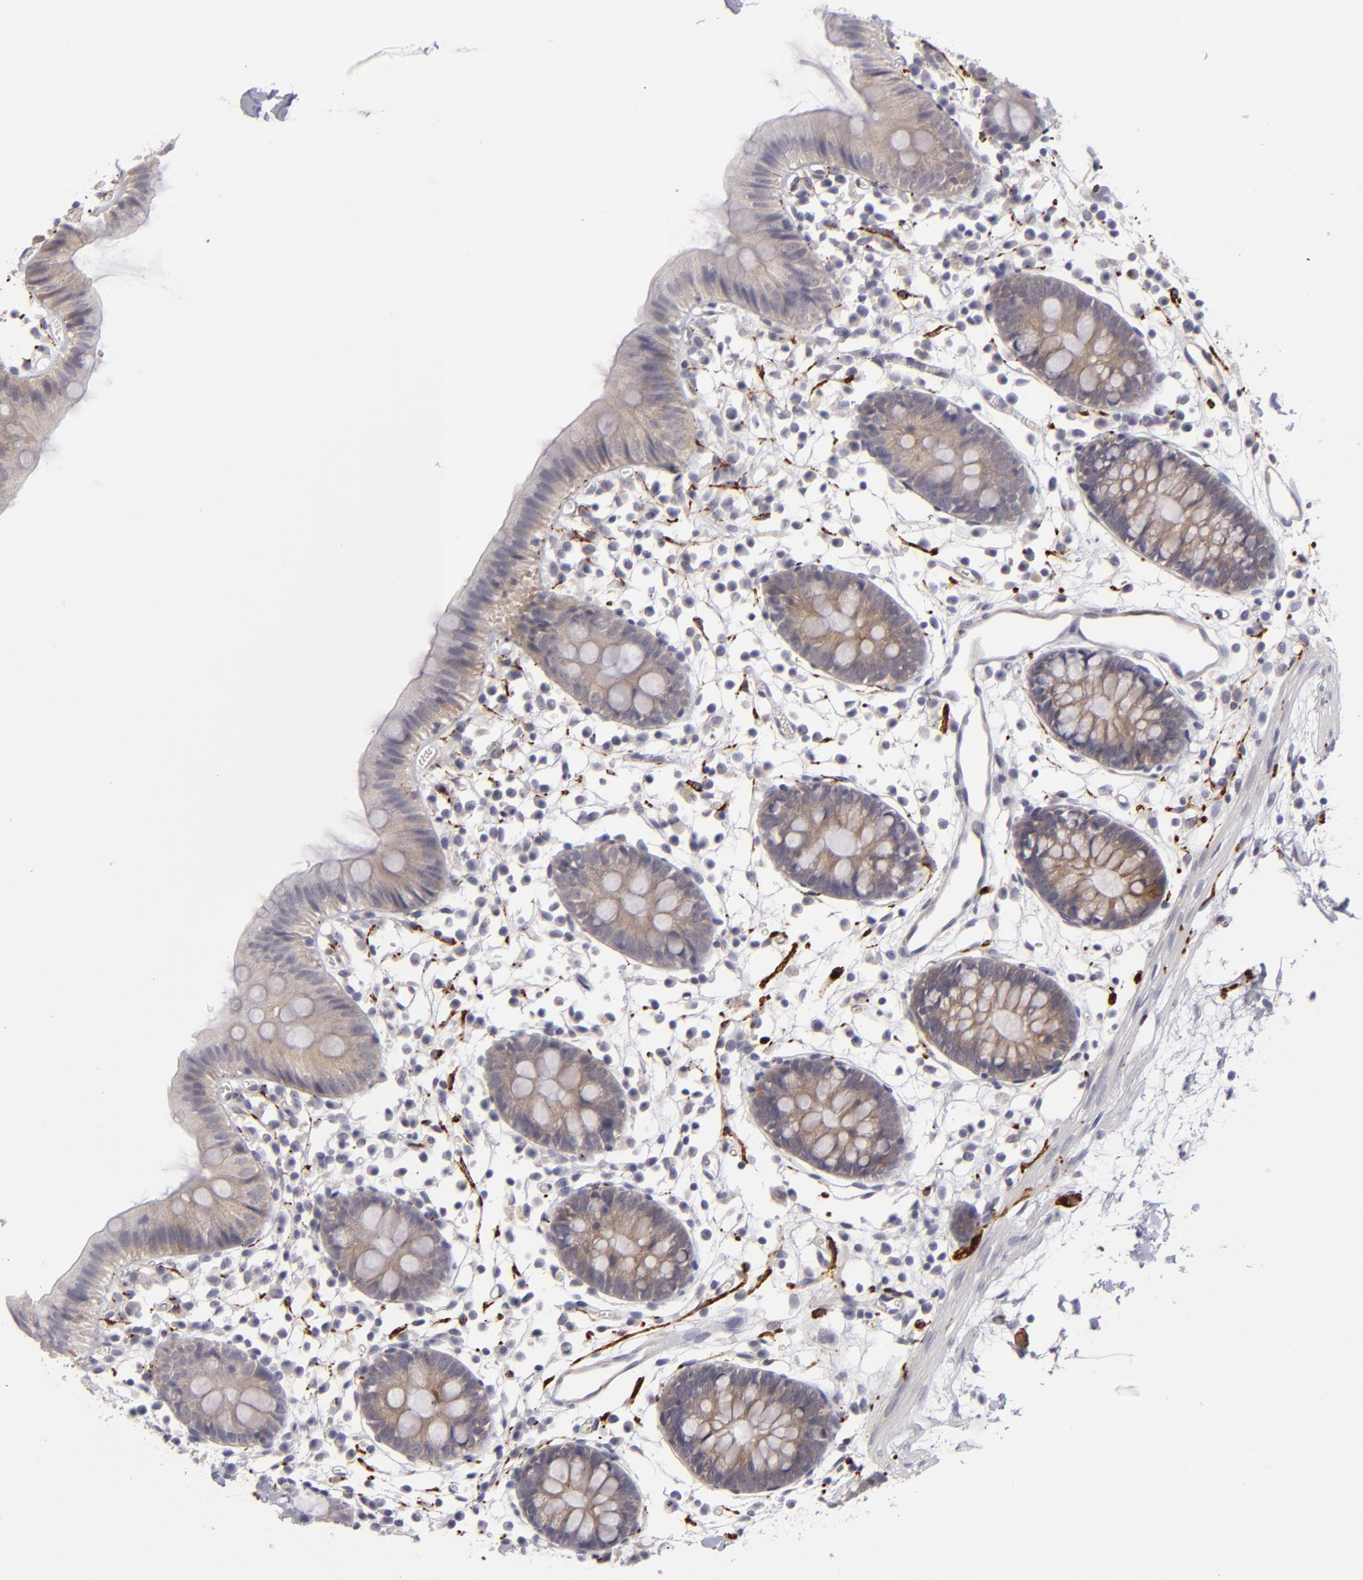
{"staining": {"intensity": "negative", "quantity": "none", "location": "none"}, "tissue": "colon", "cell_type": "Endothelial cells", "image_type": "normal", "snomed": [{"axis": "morphology", "description": "Normal tissue, NOS"}, {"axis": "topography", "description": "Colon"}], "caption": "Image shows no significant protein staining in endothelial cells of unremarkable colon. (Stains: DAB immunohistochemistry with hematoxylin counter stain, Microscopy: brightfield microscopy at high magnification).", "gene": "ALCAM", "patient": {"sex": "male", "age": 14}}